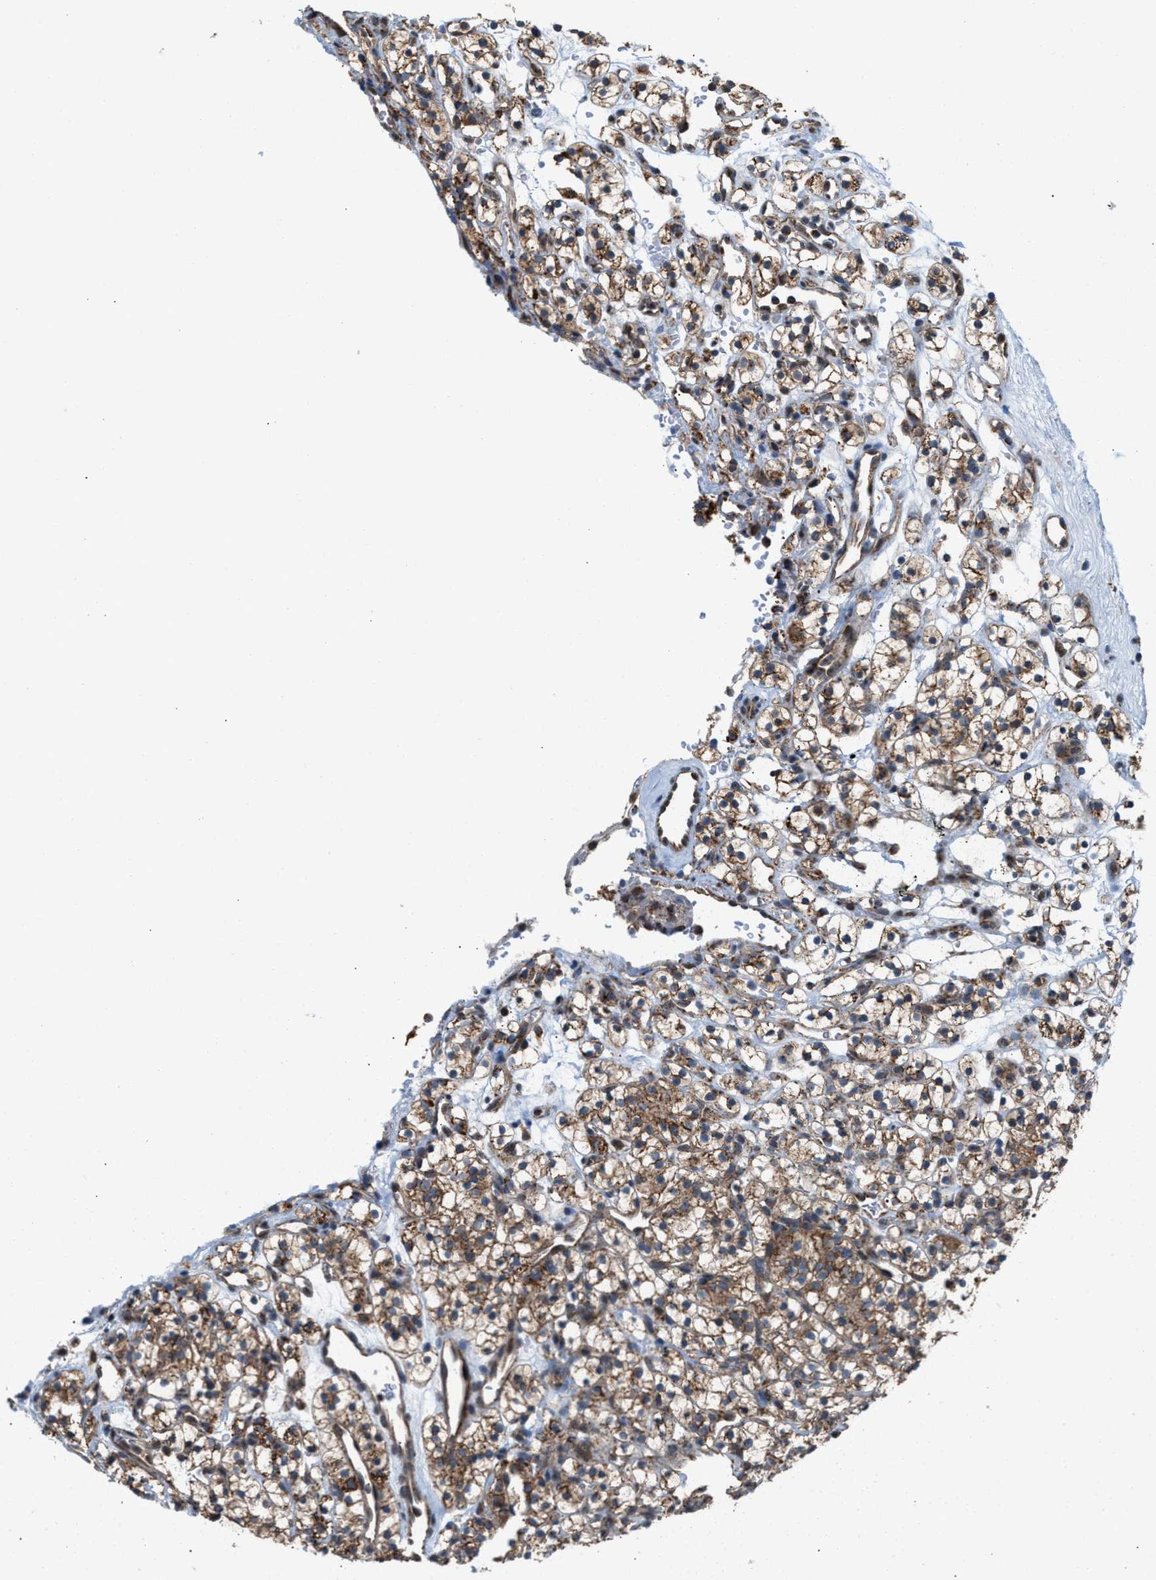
{"staining": {"intensity": "moderate", "quantity": ">75%", "location": "cytoplasmic/membranous"}, "tissue": "renal cancer", "cell_type": "Tumor cells", "image_type": "cancer", "snomed": [{"axis": "morphology", "description": "Adenocarcinoma, NOS"}, {"axis": "topography", "description": "Kidney"}], "caption": "Tumor cells exhibit moderate cytoplasmic/membranous staining in approximately >75% of cells in renal cancer (adenocarcinoma).", "gene": "SGSM2", "patient": {"sex": "female", "age": 57}}